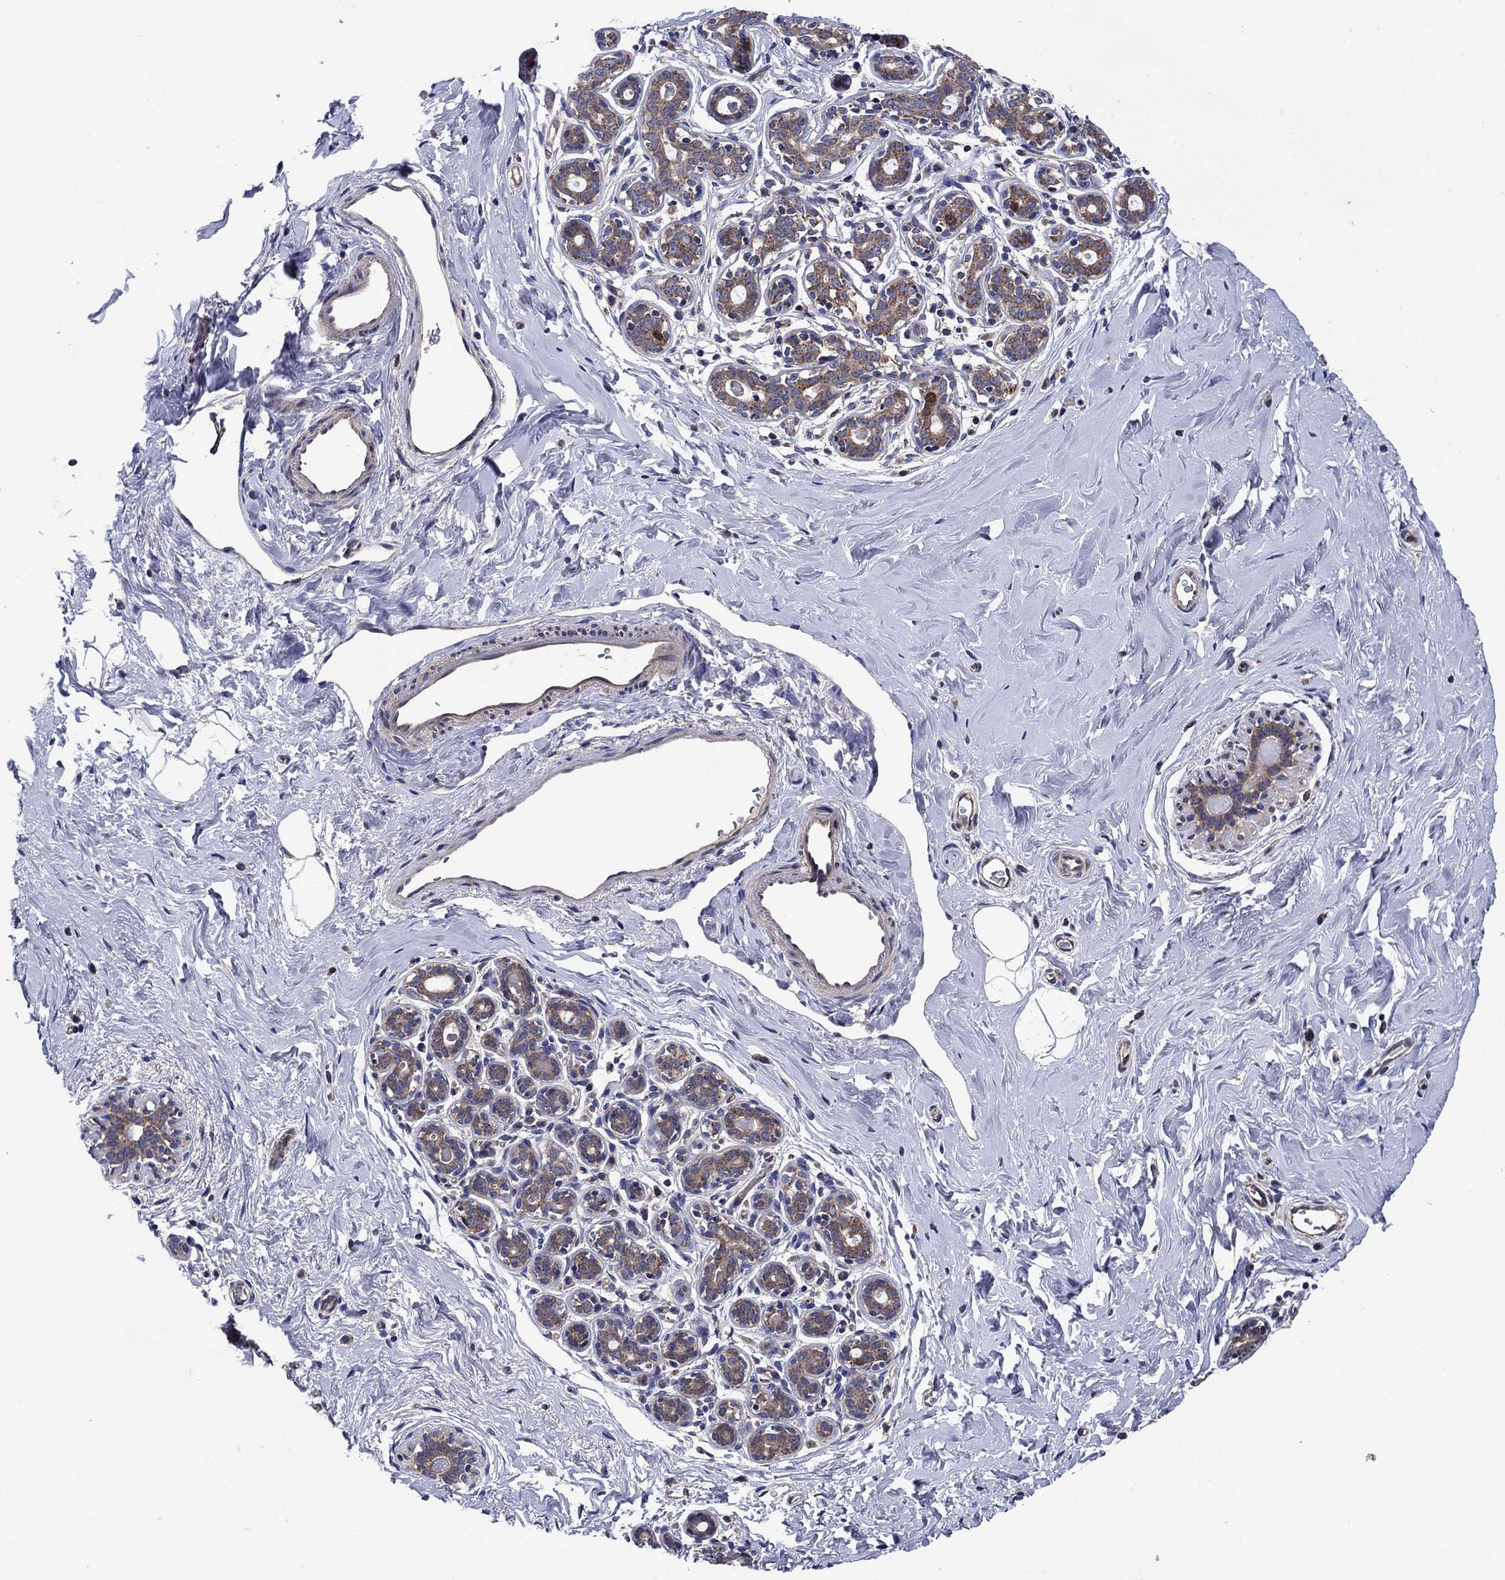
{"staining": {"intensity": "negative", "quantity": "none", "location": "none"}, "tissue": "breast", "cell_type": "Adipocytes", "image_type": "normal", "snomed": [{"axis": "morphology", "description": "Normal tissue, NOS"}, {"axis": "topography", "description": "Skin"}, {"axis": "topography", "description": "Breast"}], "caption": "Histopathology image shows no significant protein staining in adipocytes of normal breast.", "gene": "KIF22", "patient": {"sex": "female", "age": 43}}